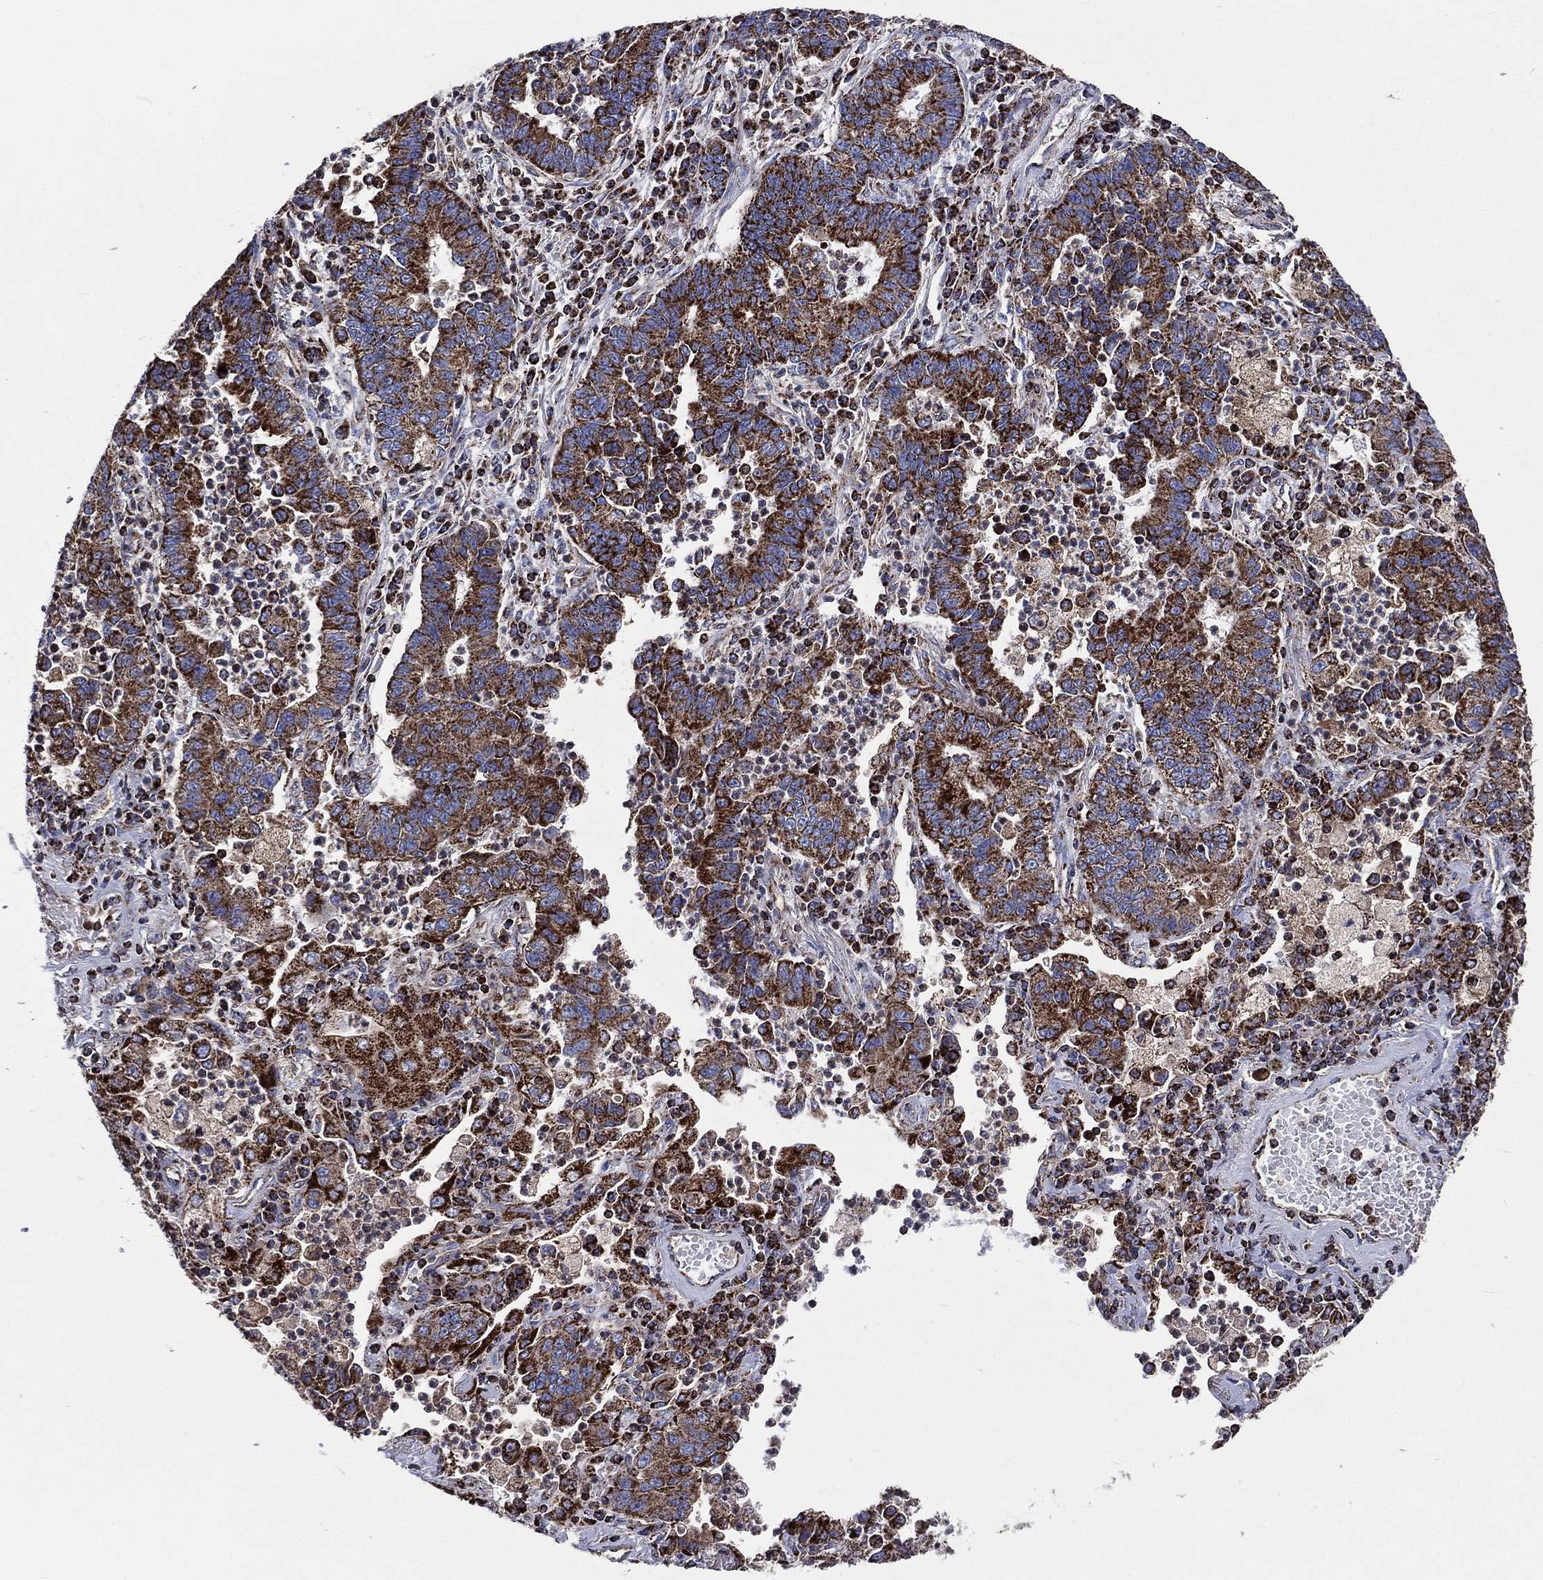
{"staining": {"intensity": "strong", "quantity": ">75%", "location": "cytoplasmic/membranous"}, "tissue": "lung cancer", "cell_type": "Tumor cells", "image_type": "cancer", "snomed": [{"axis": "morphology", "description": "Adenocarcinoma, NOS"}, {"axis": "topography", "description": "Lung"}], "caption": "This is a histology image of immunohistochemistry (IHC) staining of lung cancer (adenocarcinoma), which shows strong positivity in the cytoplasmic/membranous of tumor cells.", "gene": "ANKRD37", "patient": {"sex": "female", "age": 57}}